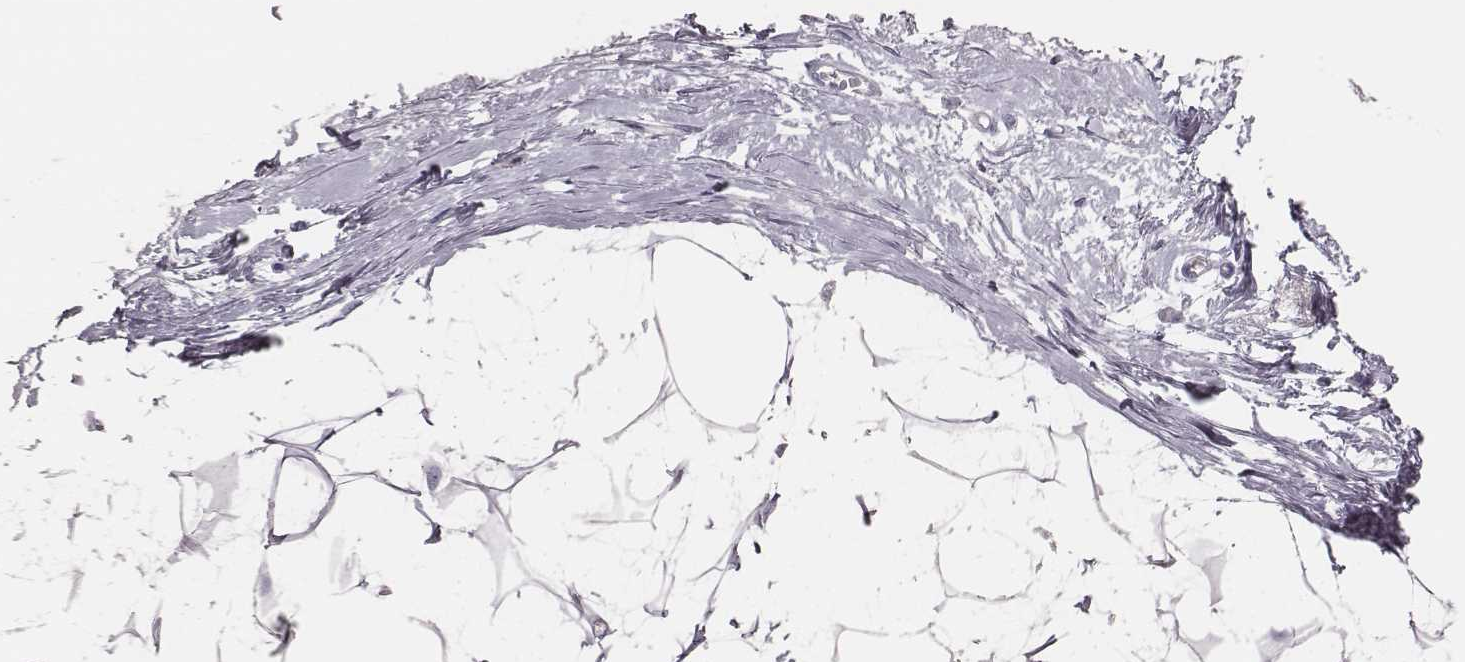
{"staining": {"intensity": "negative", "quantity": "none", "location": "none"}, "tissue": "breast", "cell_type": "Adipocytes", "image_type": "normal", "snomed": [{"axis": "morphology", "description": "Normal tissue, NOS"}, {"axis": "topography", "description": "Breast"}], "caption": "Immunohistochemistry of normal human breast exhibits no expression in adipocytes.", "gene": "ADGRF4", "patient": {"sex": "female", "age": 45}}